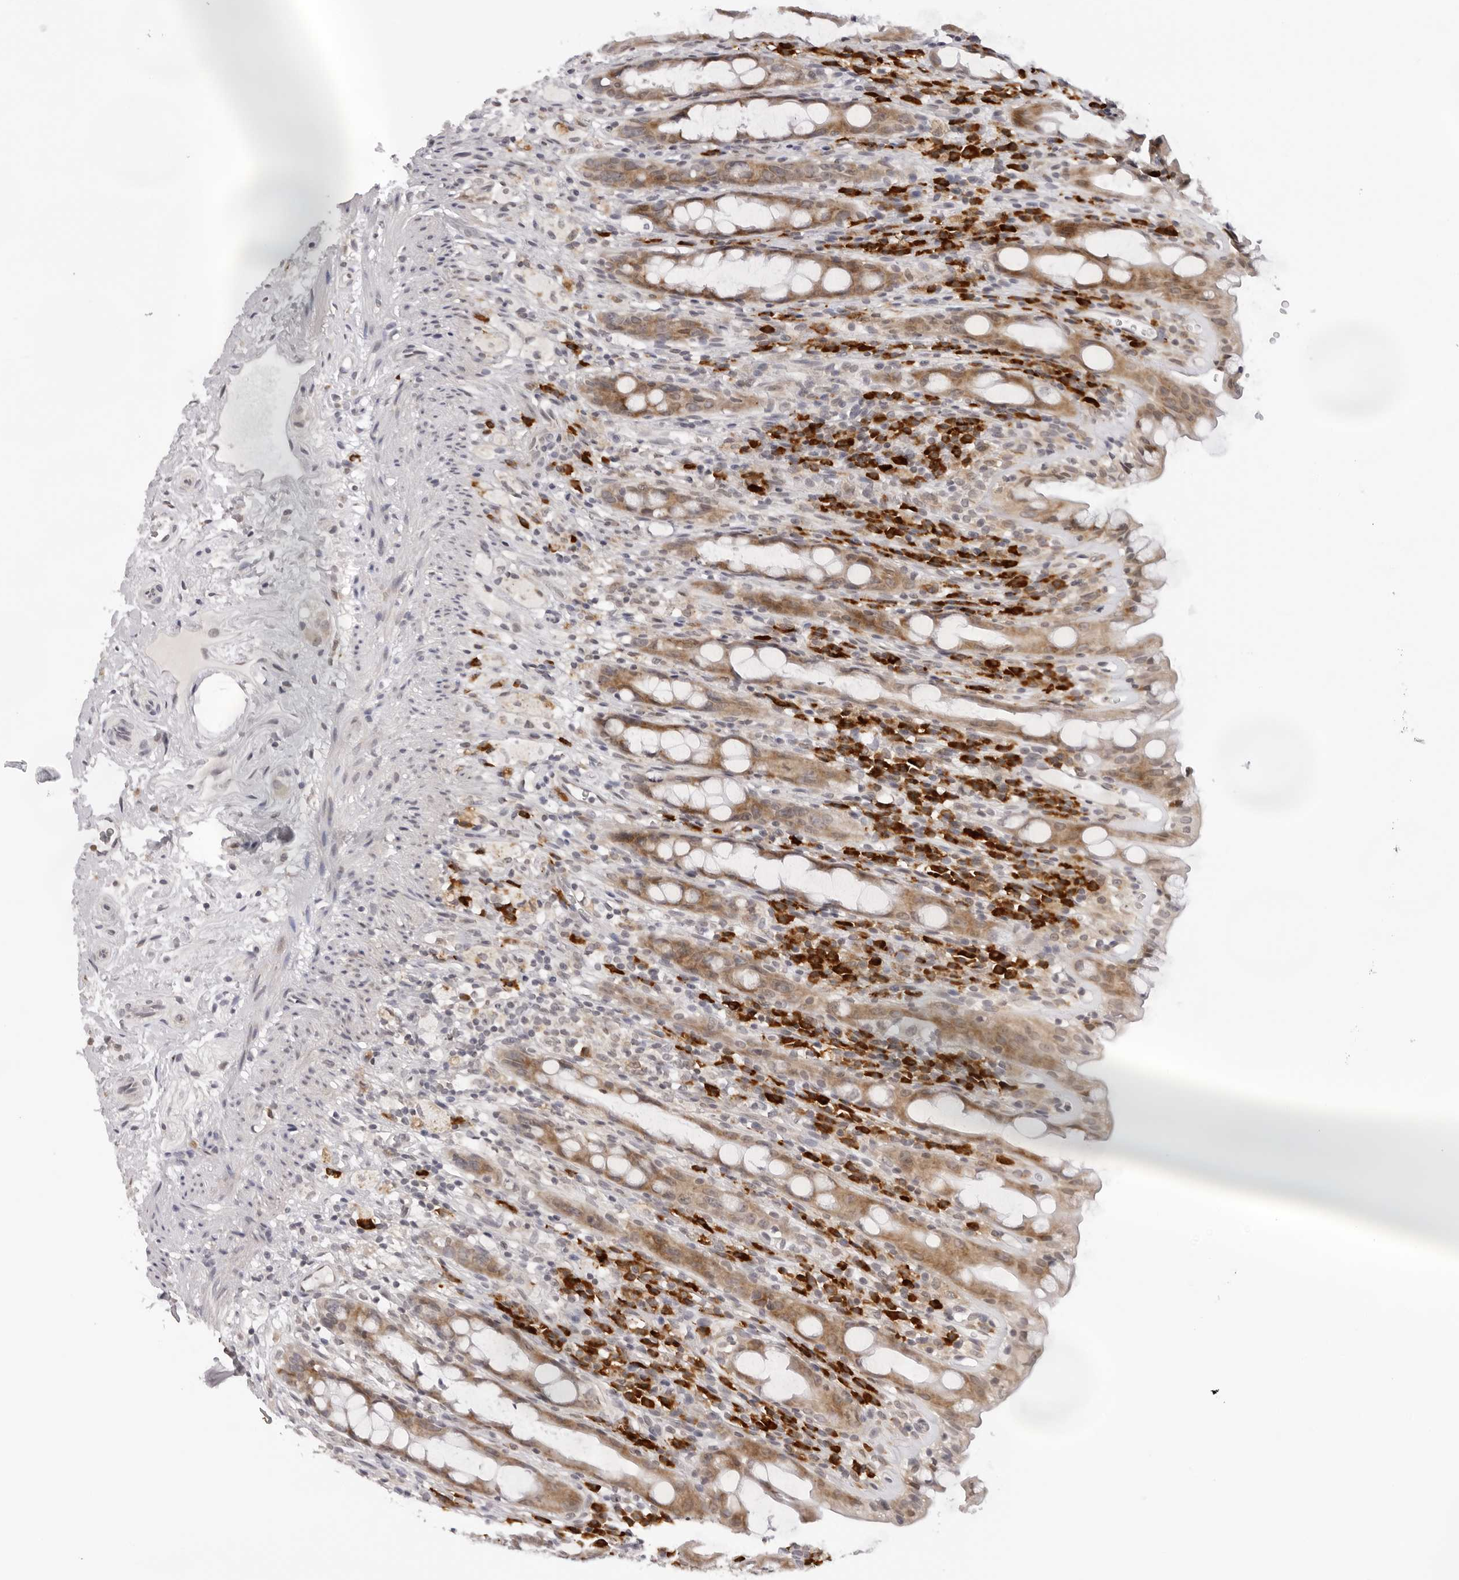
{"staining": {"intensity": "moderate", "quantity": ">75%", "location": "cytoplasmic/membranous"}, "tissue": "rectum", "cell_type": "Glandular cells", "image_type": "normal", "snomed": [{"axis": "morphology", "description": "Normal tissue, NOS"}, {"axis": "topography", "description": "Rectum"}], "caption": "Immunohistochemistry staining of benign rectum, which displays medium levels of moderate cytoplasmic/membranous expression in about >75% of glandular cells indicating moderate cytoplasmic/membranous protein positivity. The staining was performed using DAB (brown) for protein detection and nuclei were counterstained in hematoxylin (blue).", "gene": "IL17RA", "patient": {"sex": "male", "age": 44}}